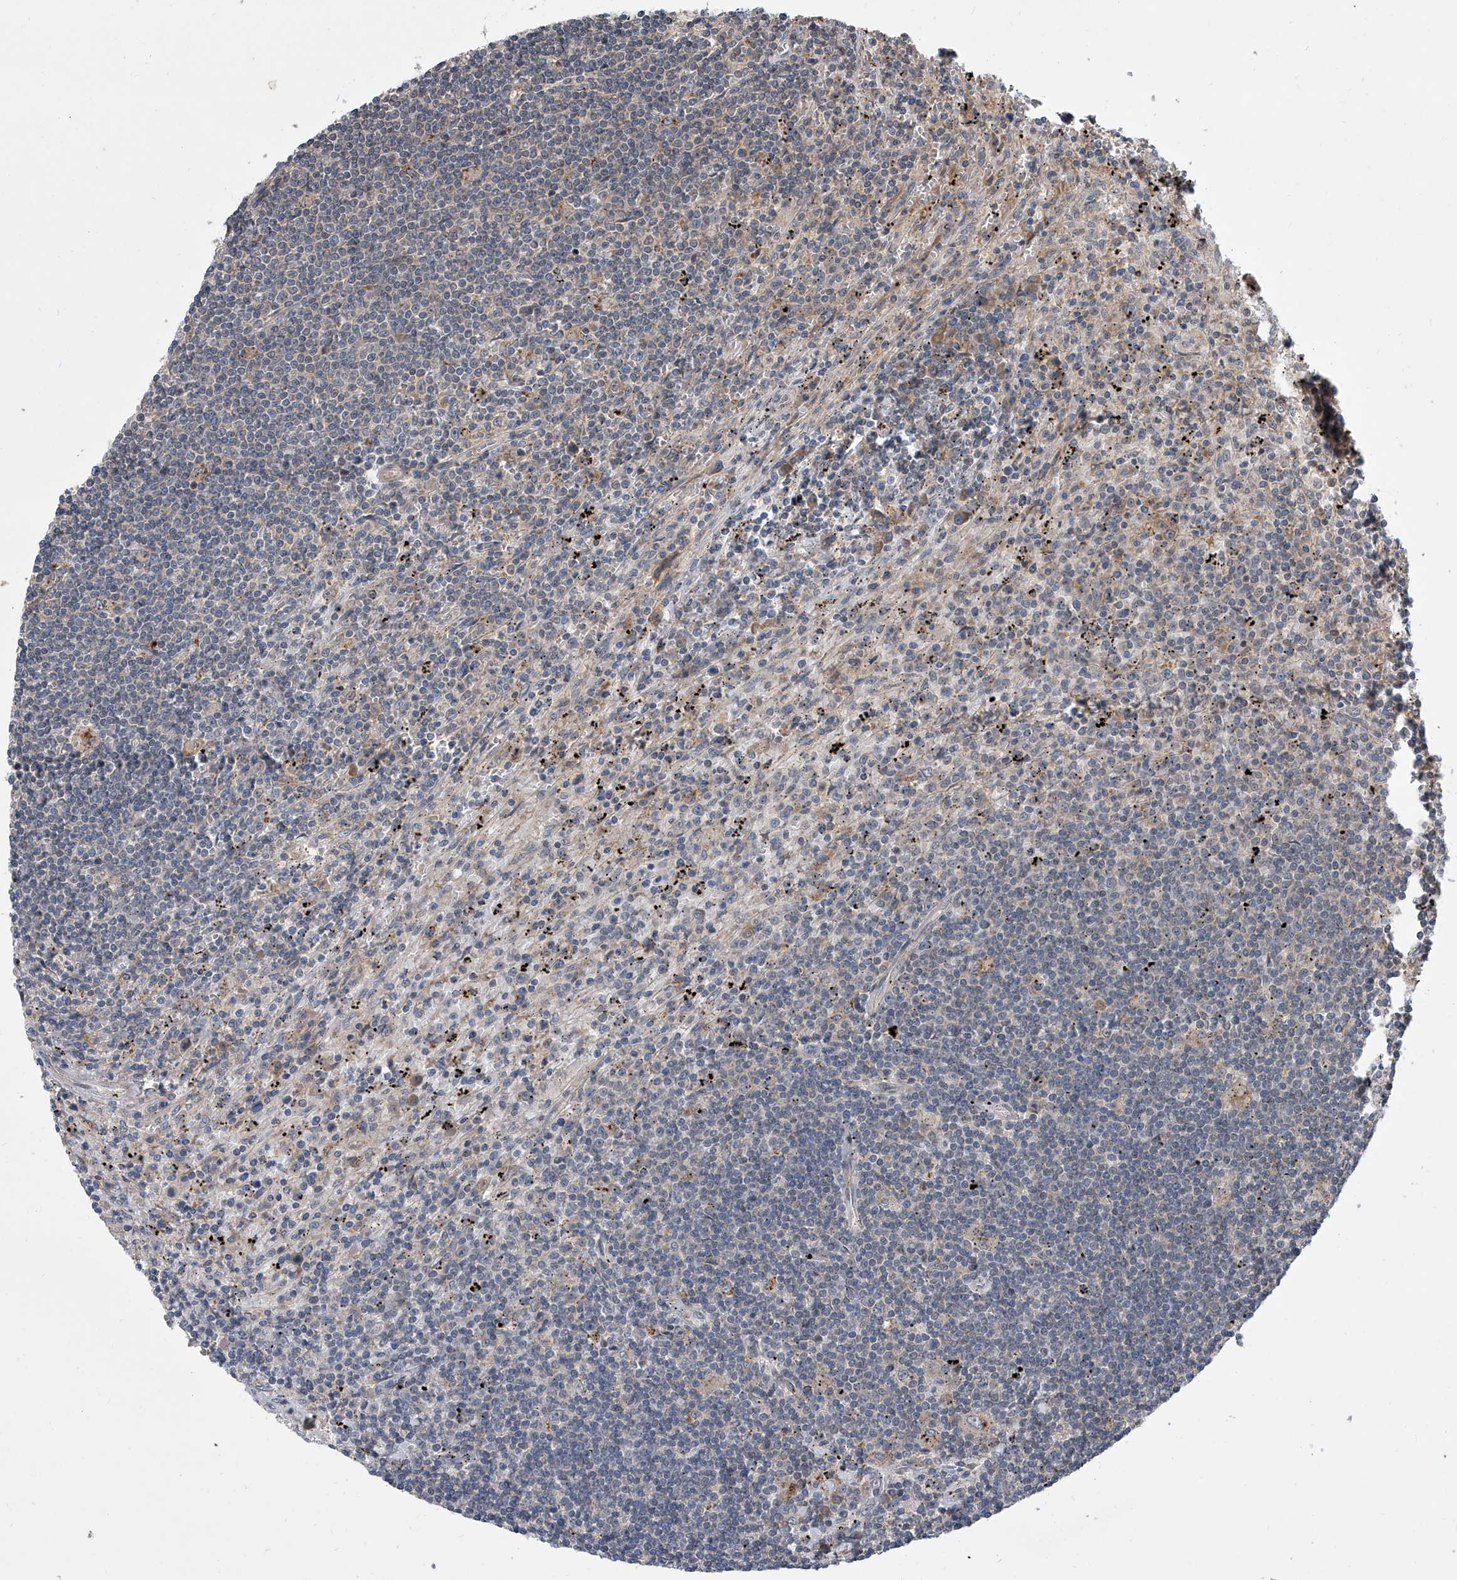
{"staining": {"intensity": "negative", "quantity": "none", "location": "none"}, "tissue": "lymphoma", "cell_type": "Tumor cells", "image_type": "cancer", "snomed": [{"axis": "morphology", "description": "Malignant lymphoma, non-Hodgkin's type, Low grade"}, {"axis": "topography", "description": "Spleen"}], "caption": "Lymphoma was stained to show a protein in brown. There is no significant positivity in tumor cells.", "gene": "GEMIN8", "patient": {"sex": "male", "age": 76}}